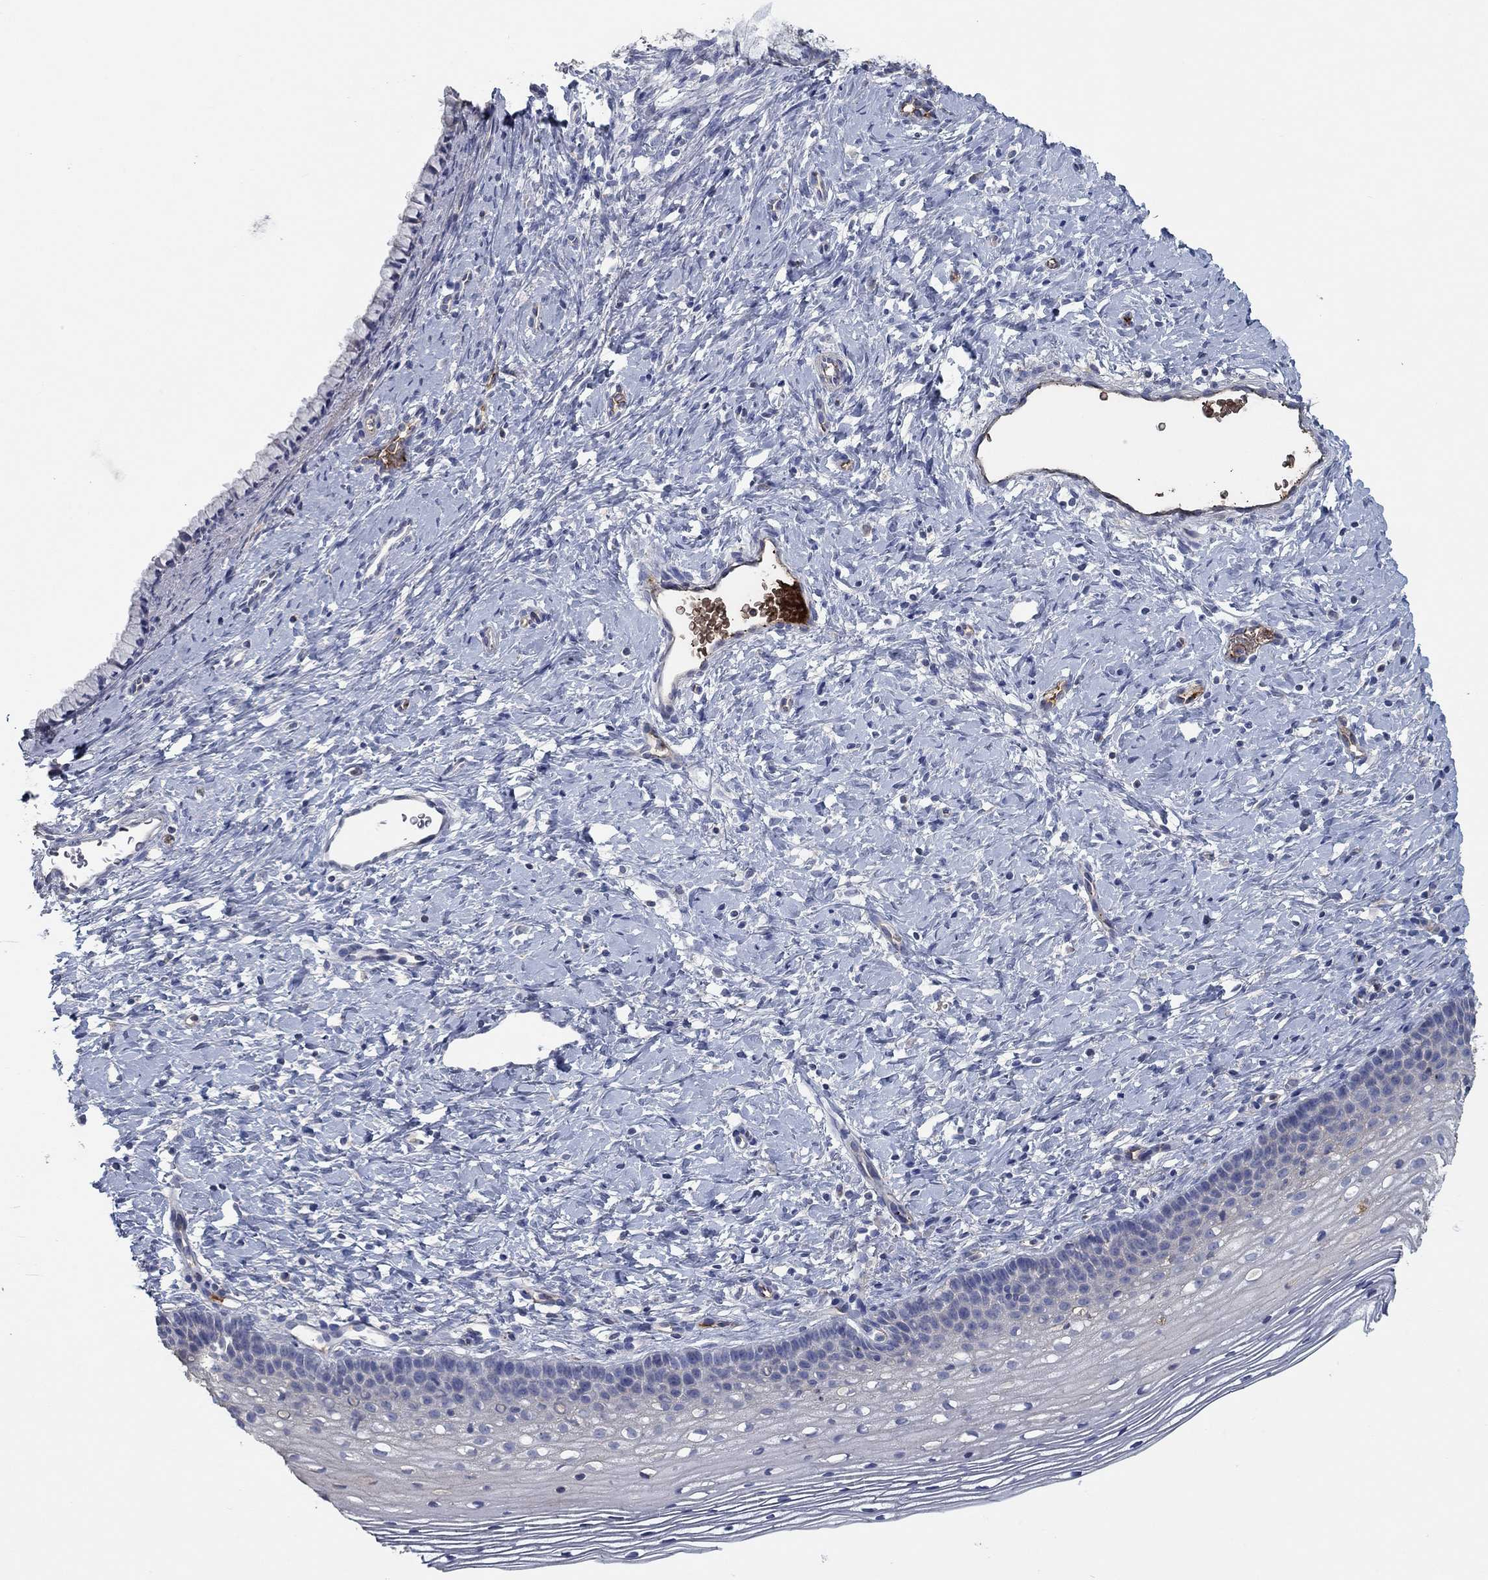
{"staining": {"intensity": "negative", "quantity": "none", "location": "none"}, "tissue": "cervix", "cell_type": "Glandular cells", "image_type": "normal", "snomed": [{"axis": "morphology", "description": "Normal tissue, NOS"}, {"axis": "topography", "description": "Cervix"}], "caption": "Benign cervix was stained to show a protein in brown. There is no significant staining in glandular cells. (Stains: DAB IHC with hematoxylin counter stain, Microscopy: brightfield microscopy at high magnification).", "gene": "APOC3", "patient": {"sex": "female", "age": 39}}